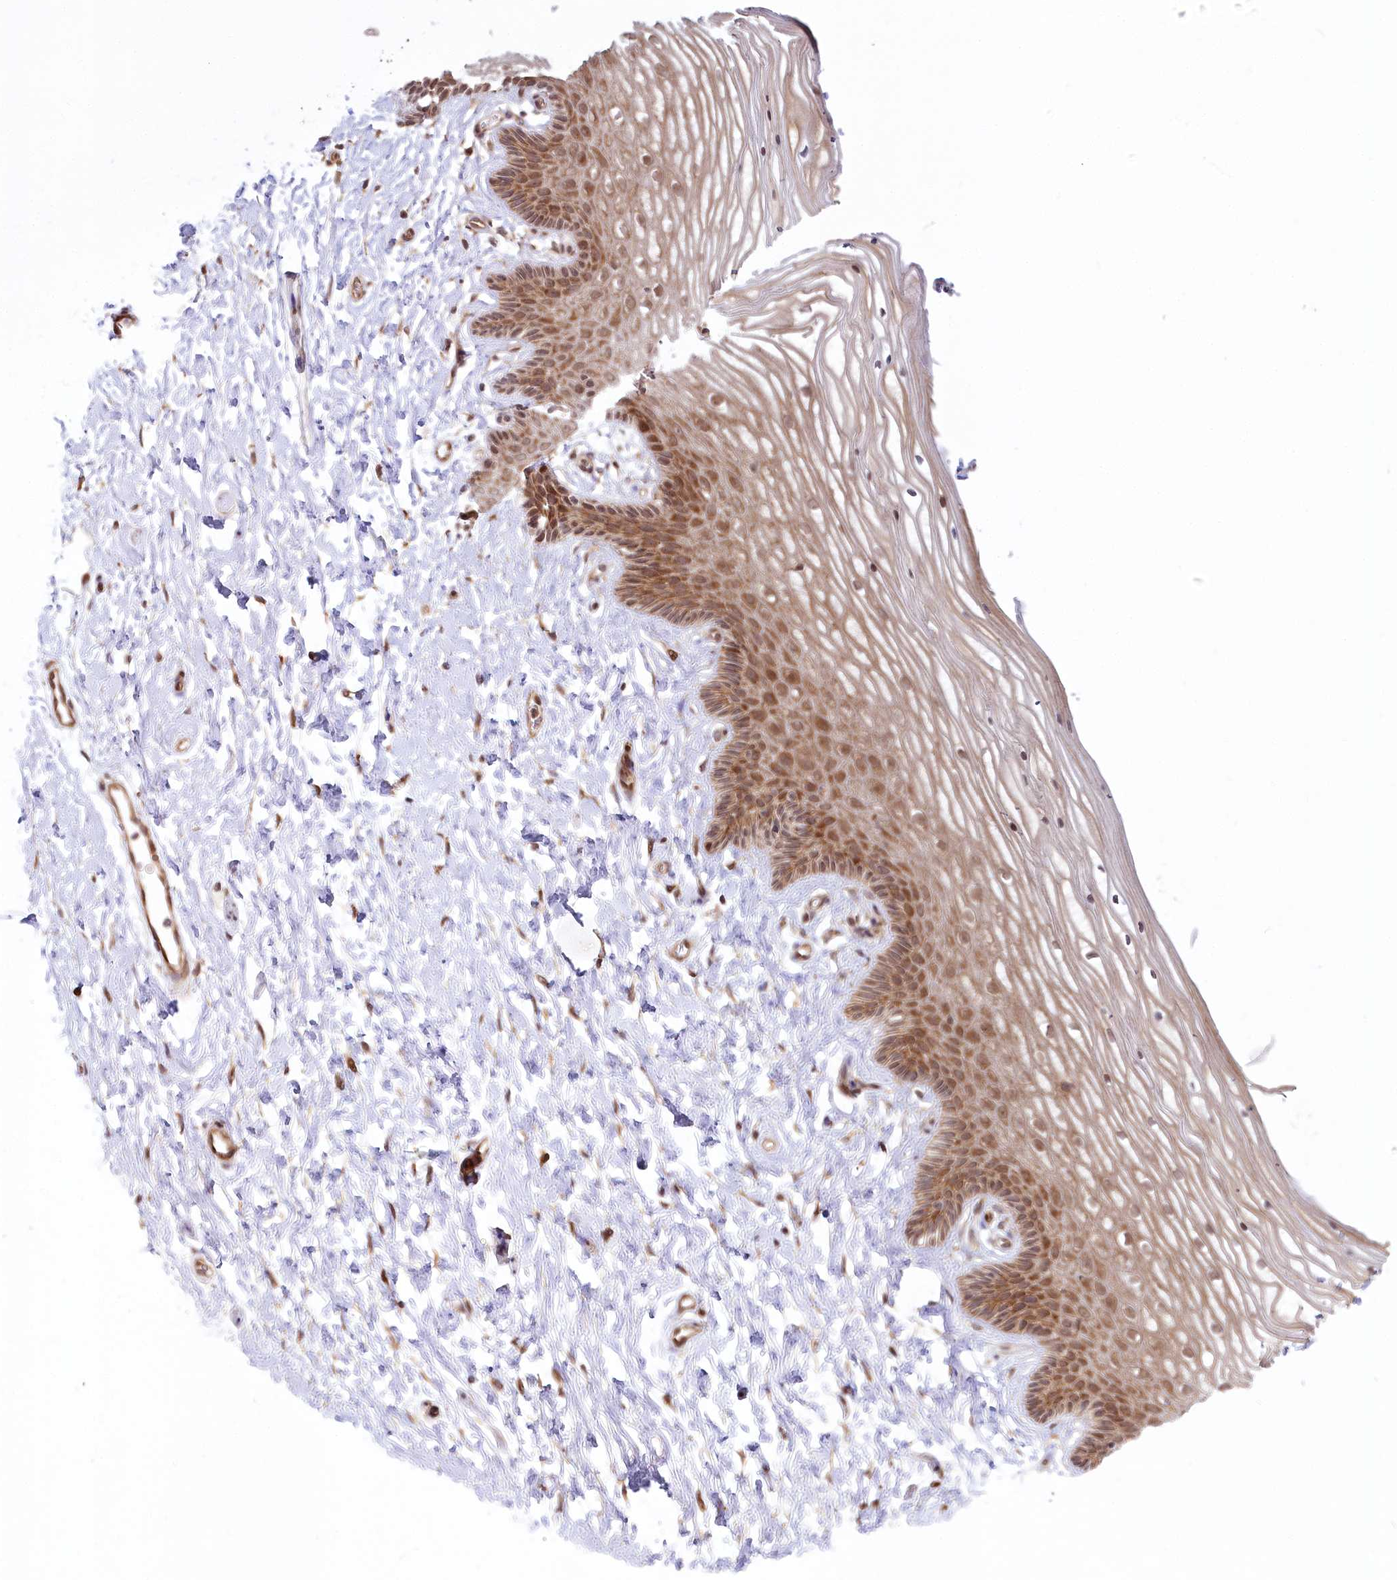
{"staining": {"intensity": "moderate", "quantity": ">75%", "location": "cytoplasmic/membranous"}, "tissue": "vagina", "cell_type": "Squamous epithelial cells", "image_type": "normal", "snomed": [{"axis": "morphology", "description": "Normal tissue, NOS"}, {"axis": "topography", "description": "Vagina"}, {"axis": "topography", "description": "Cervix"}], "caption": "Immunohistochemical staining of benign human vagina demonstrates medium levels of moderate cytoplasmic/membranous staining in approximately >75% of squamous epithelial cells.", "gene": "CEP70", "patient": {"sex": "female", "age": 40}}